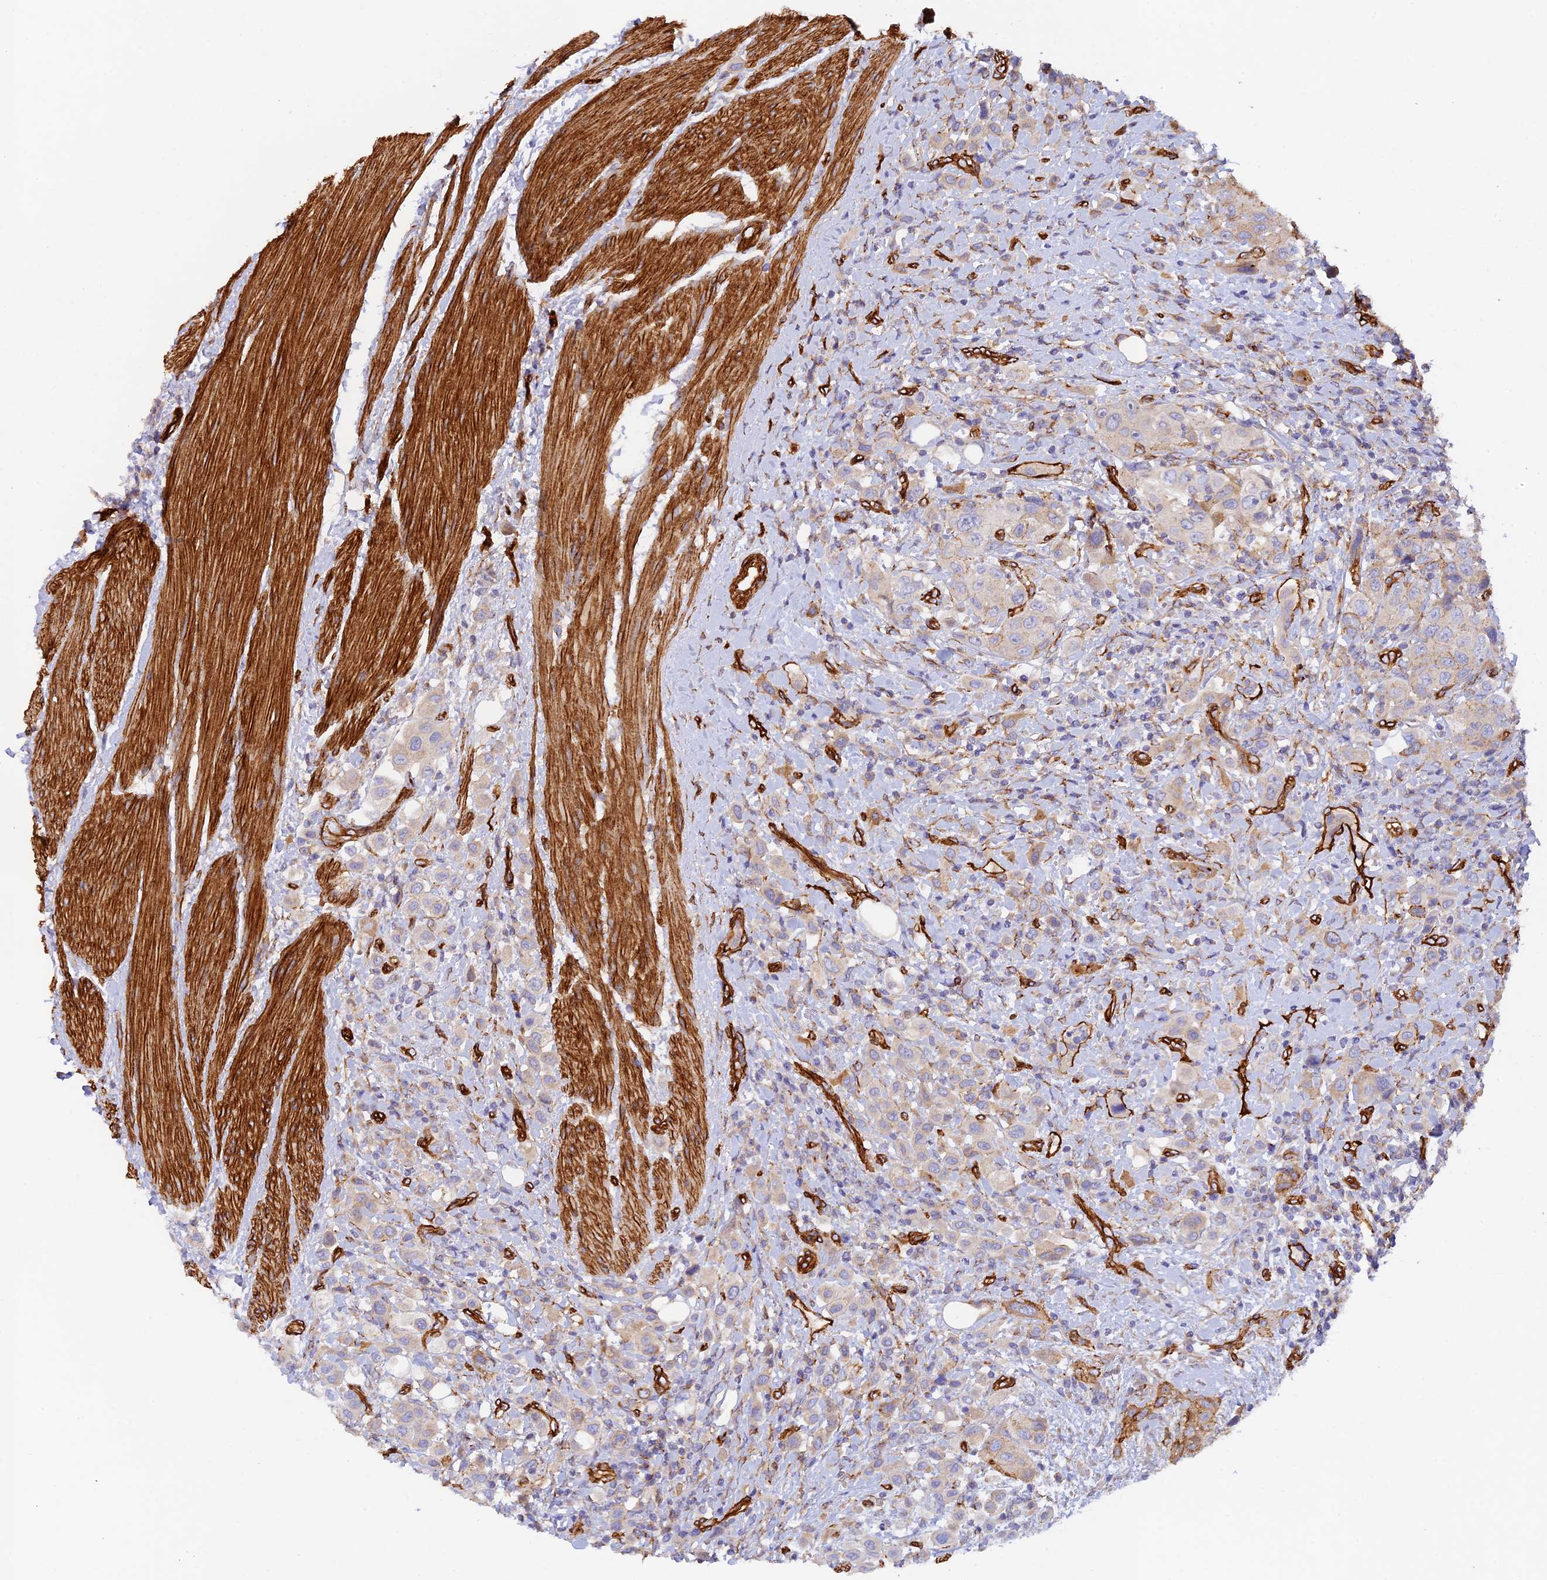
{"staining": {"intensity": "weak", "quantity": "<25%", "location": "cytoplasmic/membranous"}, "tissue": "urothelial cancer", "cell_type": "Tumor cells", "image_type": "cancer", "snomed": [{"axis": "morphology", "description": "Urothelial carcinoma, High grade"}, {"axis": "topography", "description": "Urinary bladder"}], "caption": "Tumor cells show no significant protein staining in urothelial cancer. (Stains: DAB (3,3'-diaminobenzidine) immunohistochemistry with hematoxylin counter stain, Microscopy: brightfield microscopy at high magnification).", "gene": "MYO9A", "patient": {"sex": "male", "age": 50}}